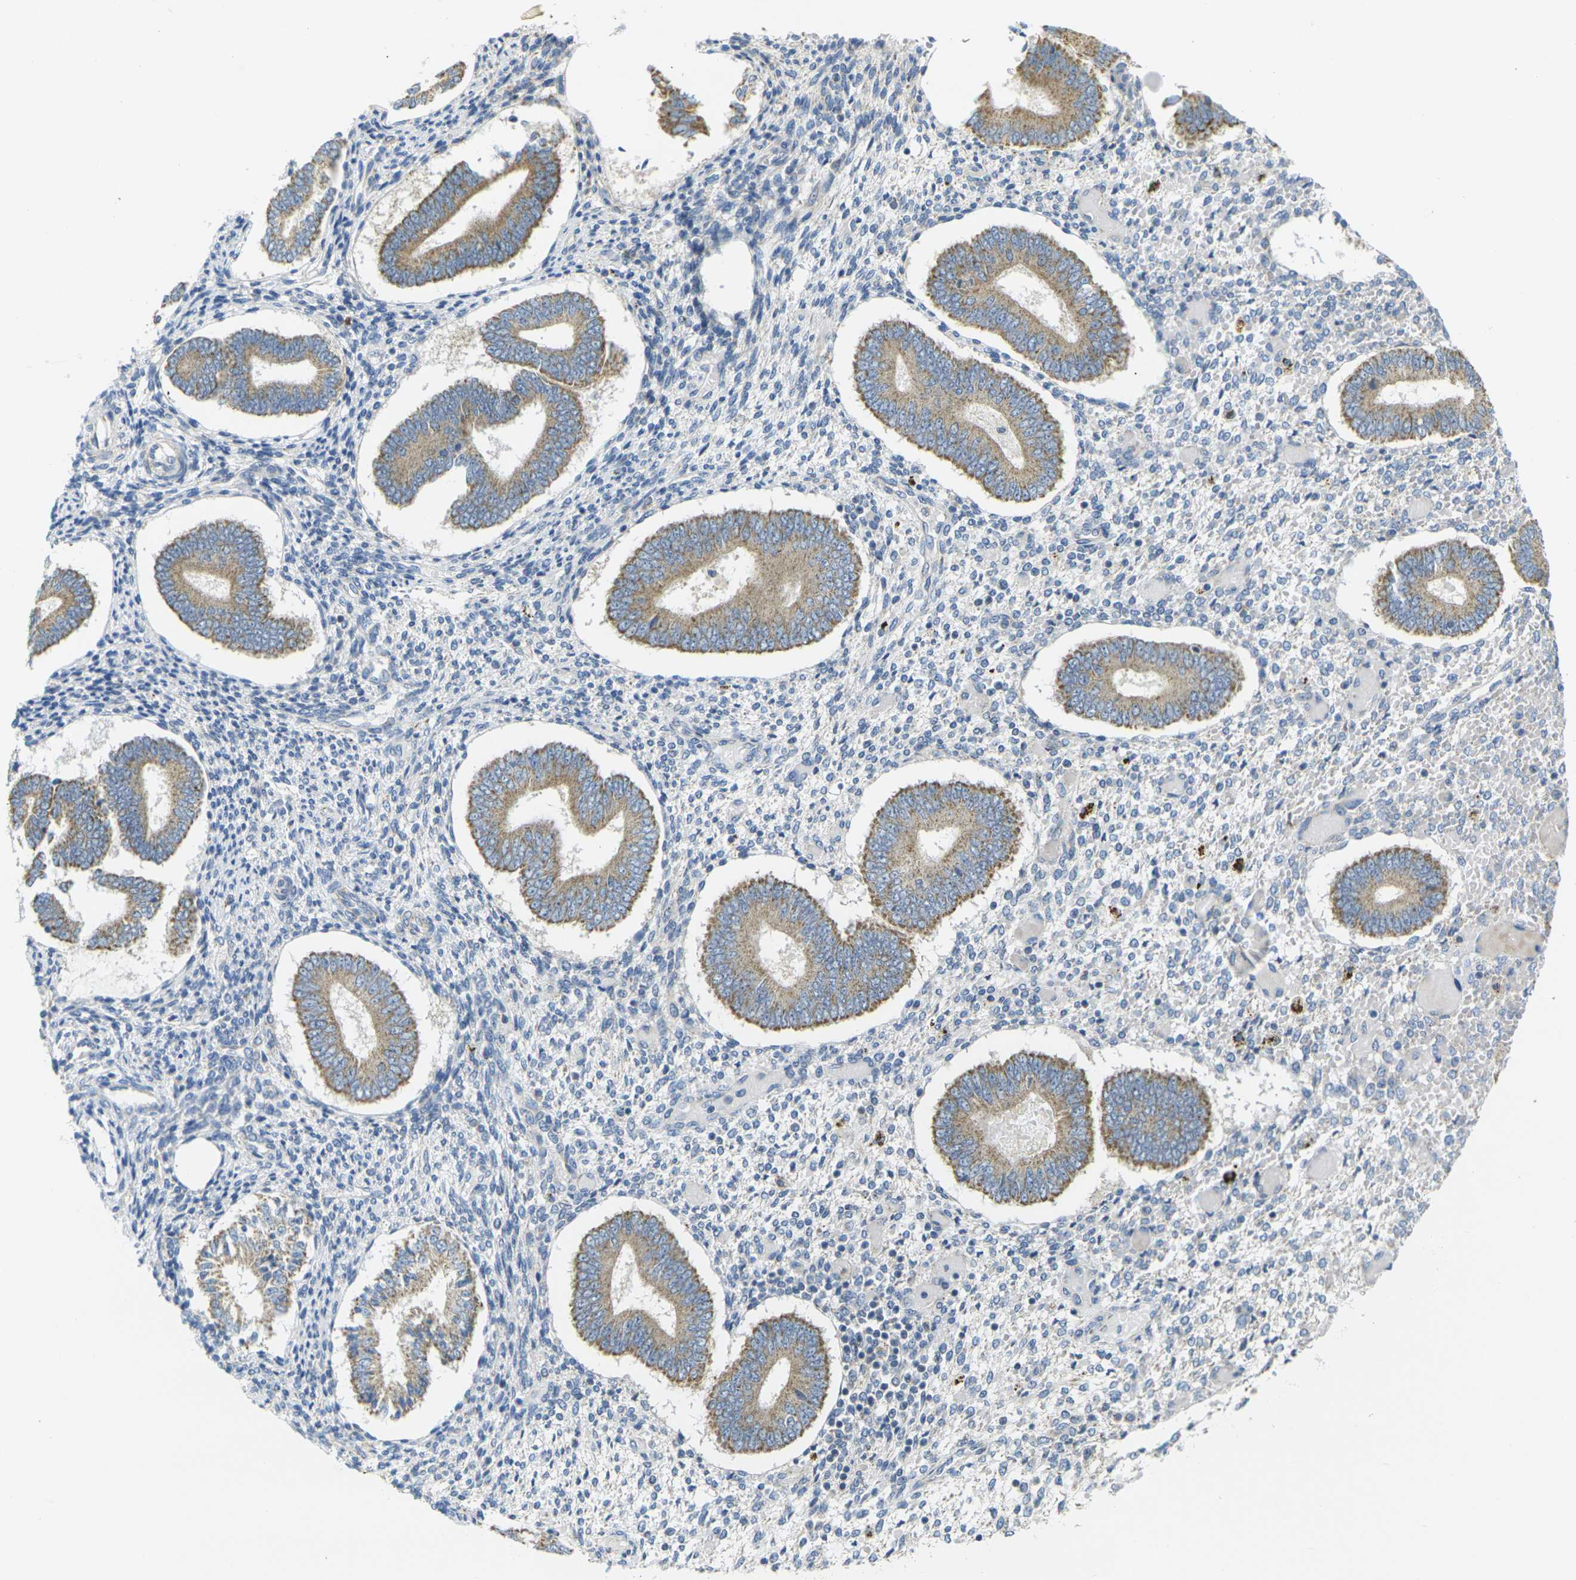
{"staining": {"intensity": "negative", "quantity": "none", "location": "none"}, "tissue": "endometrium", "cell_type": "Cells in endometrial stroma", "image_type": "normal", "snomed": [{"axis": "morphology", "description": "Normal tissue, NOS"}, {"axis": "topography", "description": "Endometrium"}], "caption": "DAB (3,3'-diaminobenzidine) immunohistochemical staining of normal endometrium displays no significant expression in cells in endometrial stroma. The staining was performed using DAB to visualize the protein expression in brown, while the nuclei were stained in blue with hematoxylin (Magnification: 20x).", "gene": "PARD6B", "patient": {"sex": "female", "age": 42}}